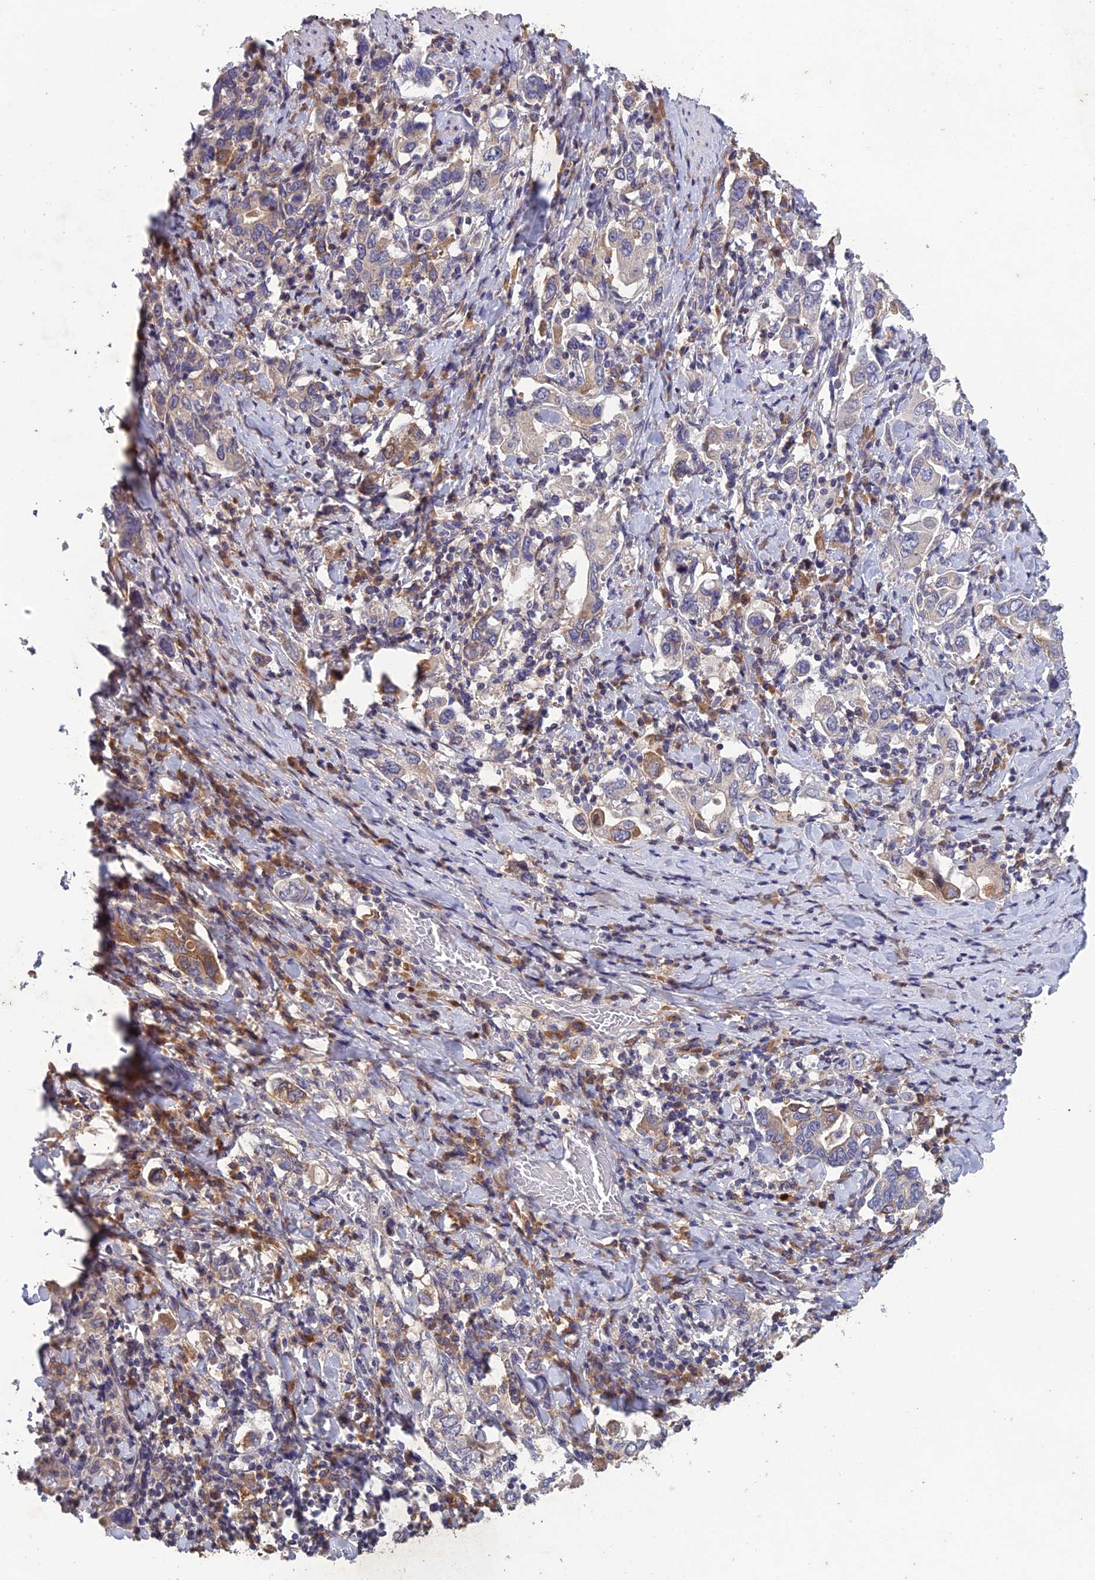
{"staining": {"intensity": "weak", "quantity": "<25%", "location": "cytoplasmic/membranous"}, "tissue": "stomach cancer", "cell_type": "Tumor cells", "image_type": "cancer", "snomed": [{"axis": "morphology", "description": "Adenocarcinoma, NOS"}, {"axis": "topography", "description": "Stomach, upper"}, {"axis": "topography", "description": "Stomach"}], "caption": "This is a histopathology image of immunohistochemistry (IHC) staining of stomach adenocarcinoma, which shows no expression in tumor cells. The staining was performed using DAB (3,3'-diaminobenzidine) to visualize the protein expression in brown, while the nuclei were stained in blue with hematoxylin (Magnification: 20x).", "gene": "SLC39A13", "patient": {"sex": "male", "age": 62}}